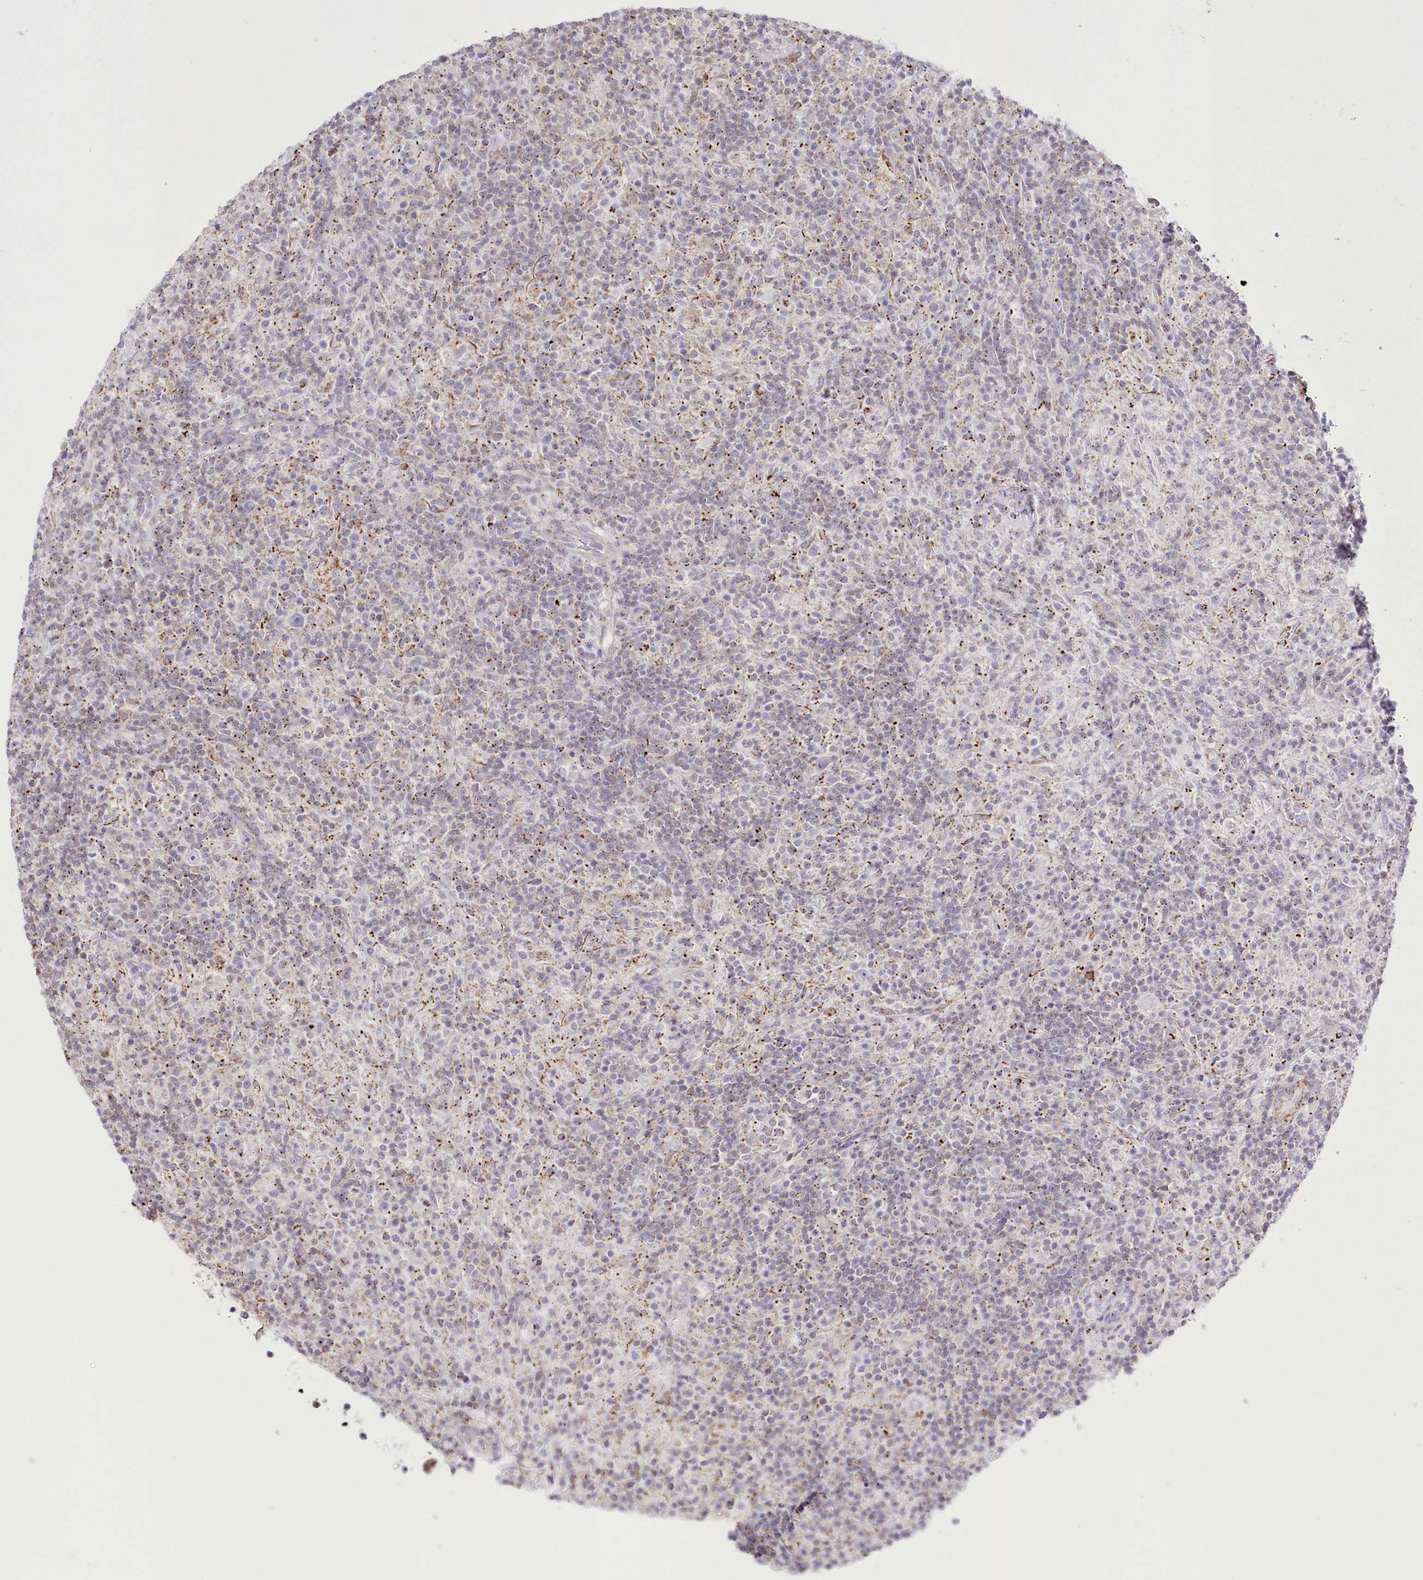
{"staining": {"intensity": "negative", "quantity": "none", "location": "none"}, "tissue": "lymphoma", "cell_type": "Tumor cells", "image_type": "cancer", "snomed": [{"axis": "morphology", "description": "Hodgkin's disease, NOS"}, {"axis": "topography", "description": "Lymph node"}], "caption": "Lymphoma stained for a protein using immunohistochemistry (IHC) shows no positivity tumor cells.", "gene": "FAM216A", "patient": {"sex": "male", "age": 70}}